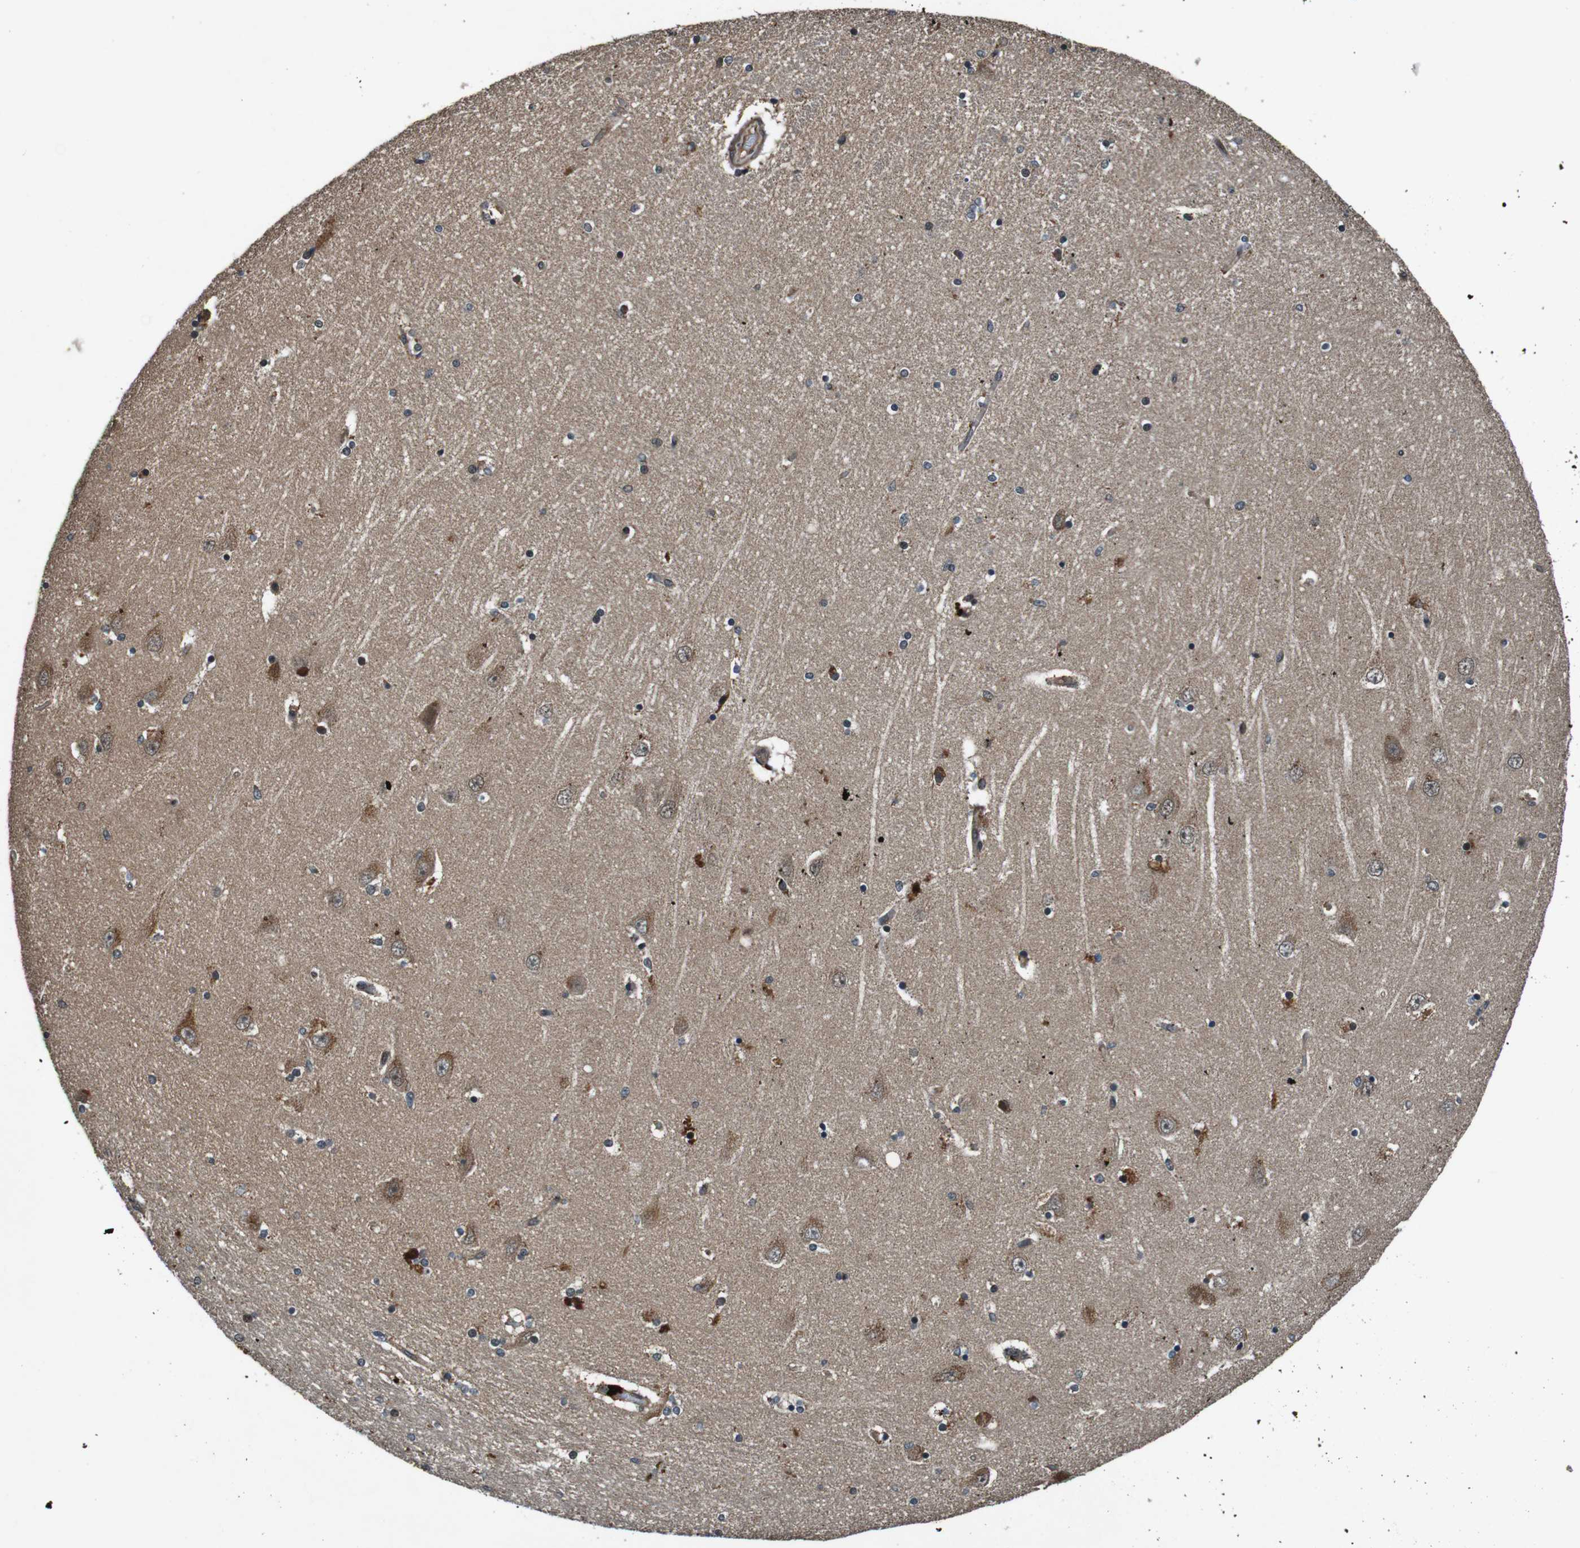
{"staining": {"intensity": "moderate", "quantity": "<25%", "location": "cytoplasmic/membranous"}, "tissue": "hippocampus", "cell_type": "Glial cells", "image_type": "normal", "snomed": [{"axis": "morphology", "description": "Normal tissue, NOS"}, {"axis": "topography", "description": "Hippocampus"}], "caption": "The micrograph reveals a brown stain indicating the presence of a protein in the cytoplasmic/membranous of glial cells in hippocampus. (DAB (3,3'-diaminobenzidine) IHC with brightfield microscopy, high magnification).", "gene": "SOCS1", "patient": {"sex": "female", "age": 54}}